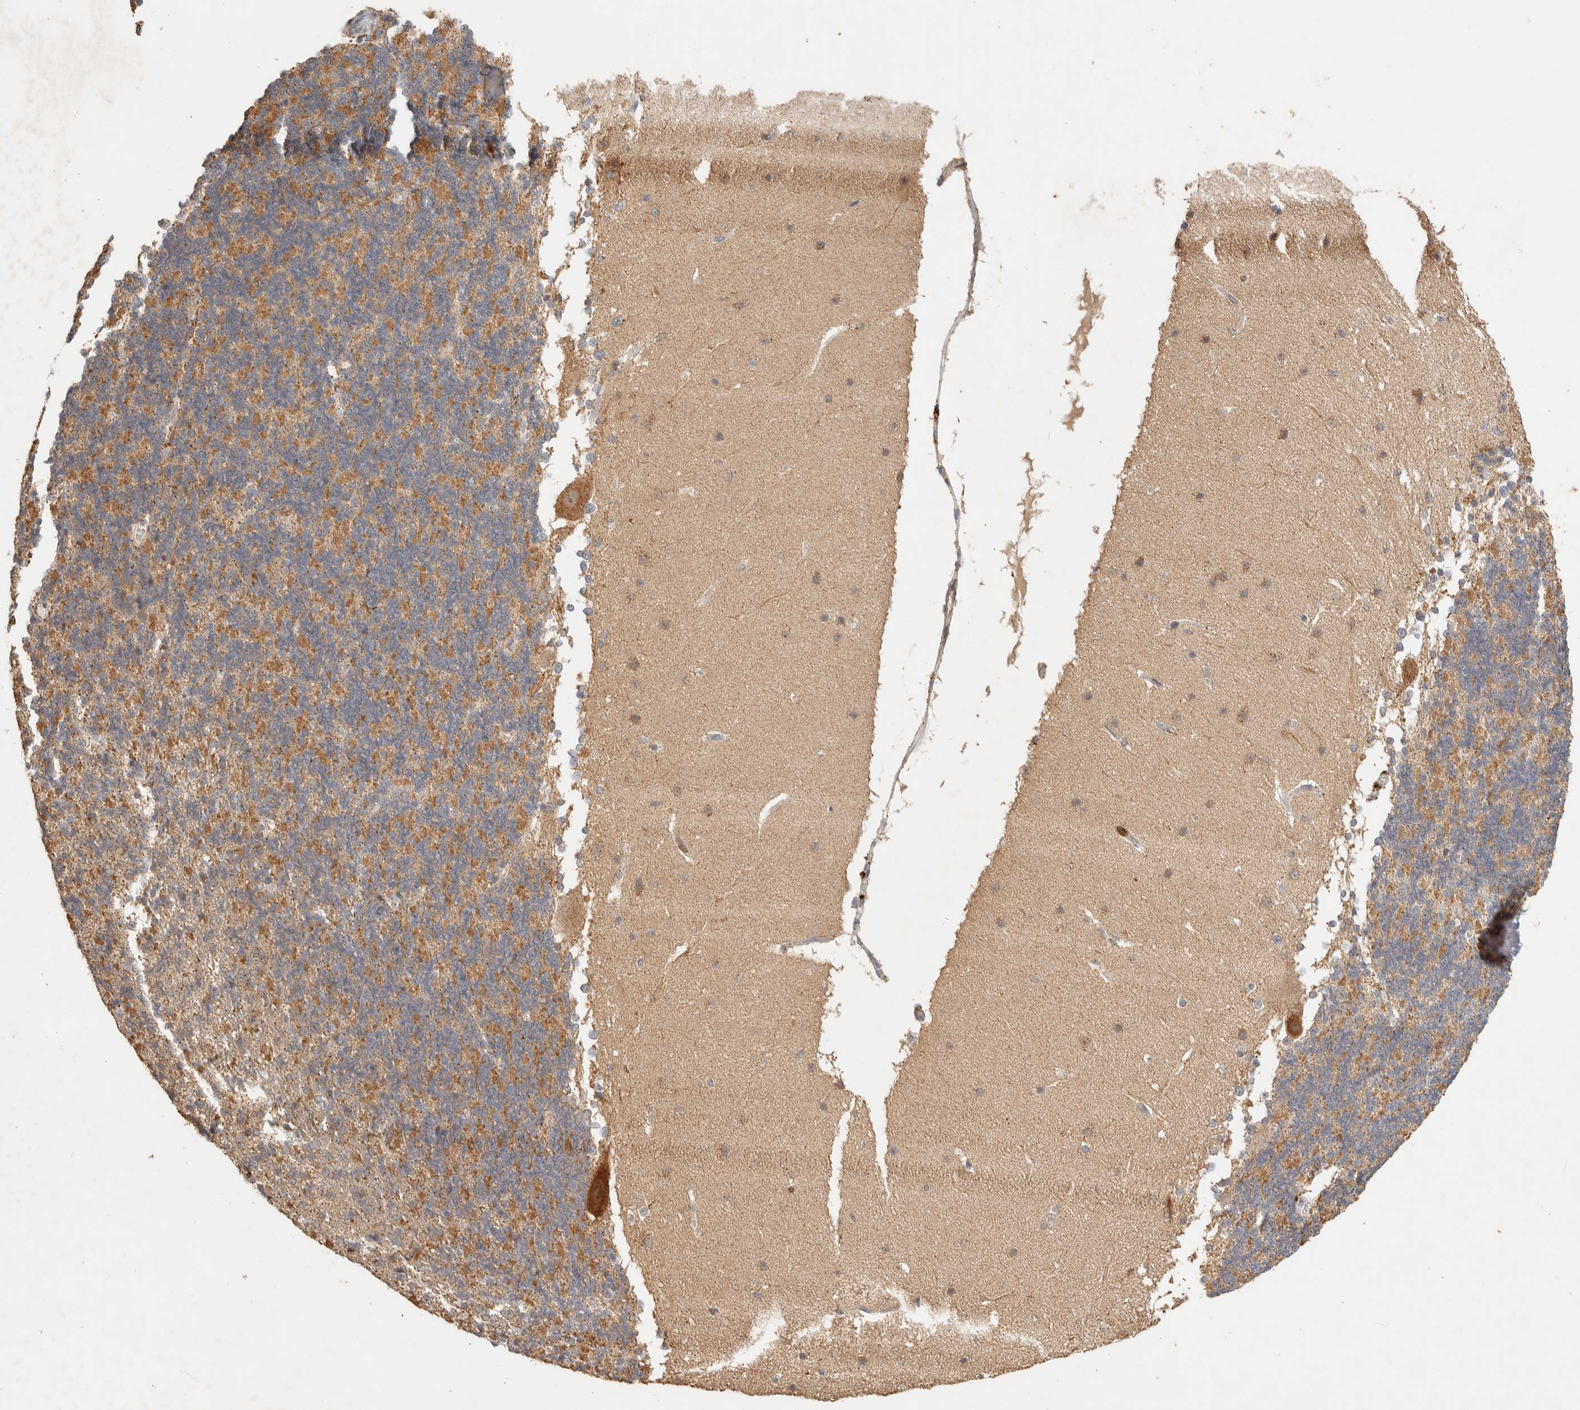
{"staining": {"intensity": "moderate", "quantity": "25%-75%", "location": "cytoplasmic/membranous"}, "tissue": "cerebellum", "cell_type": "Cells in granular layer", "image_type": "normal", "snomed": [{"axis": "morphology", "description": "Normal tissue, NOS"}, {"axis": "topography", "description": "Cerebellum"}], "caption": "Immunohistochemistry (DAB) staining of unremarkable cerebellum displays moderate cytoplasmic/membranous protein staining in about 25%-75% of cells in granular layer. The staining was performed using DAB to visualize the protein expression in brown, while the nuclei were stained in blue with hematoxylin (Magnification: 20x).", "gene": "ITPA", "patient": {"sex": "female", "age": 19}}